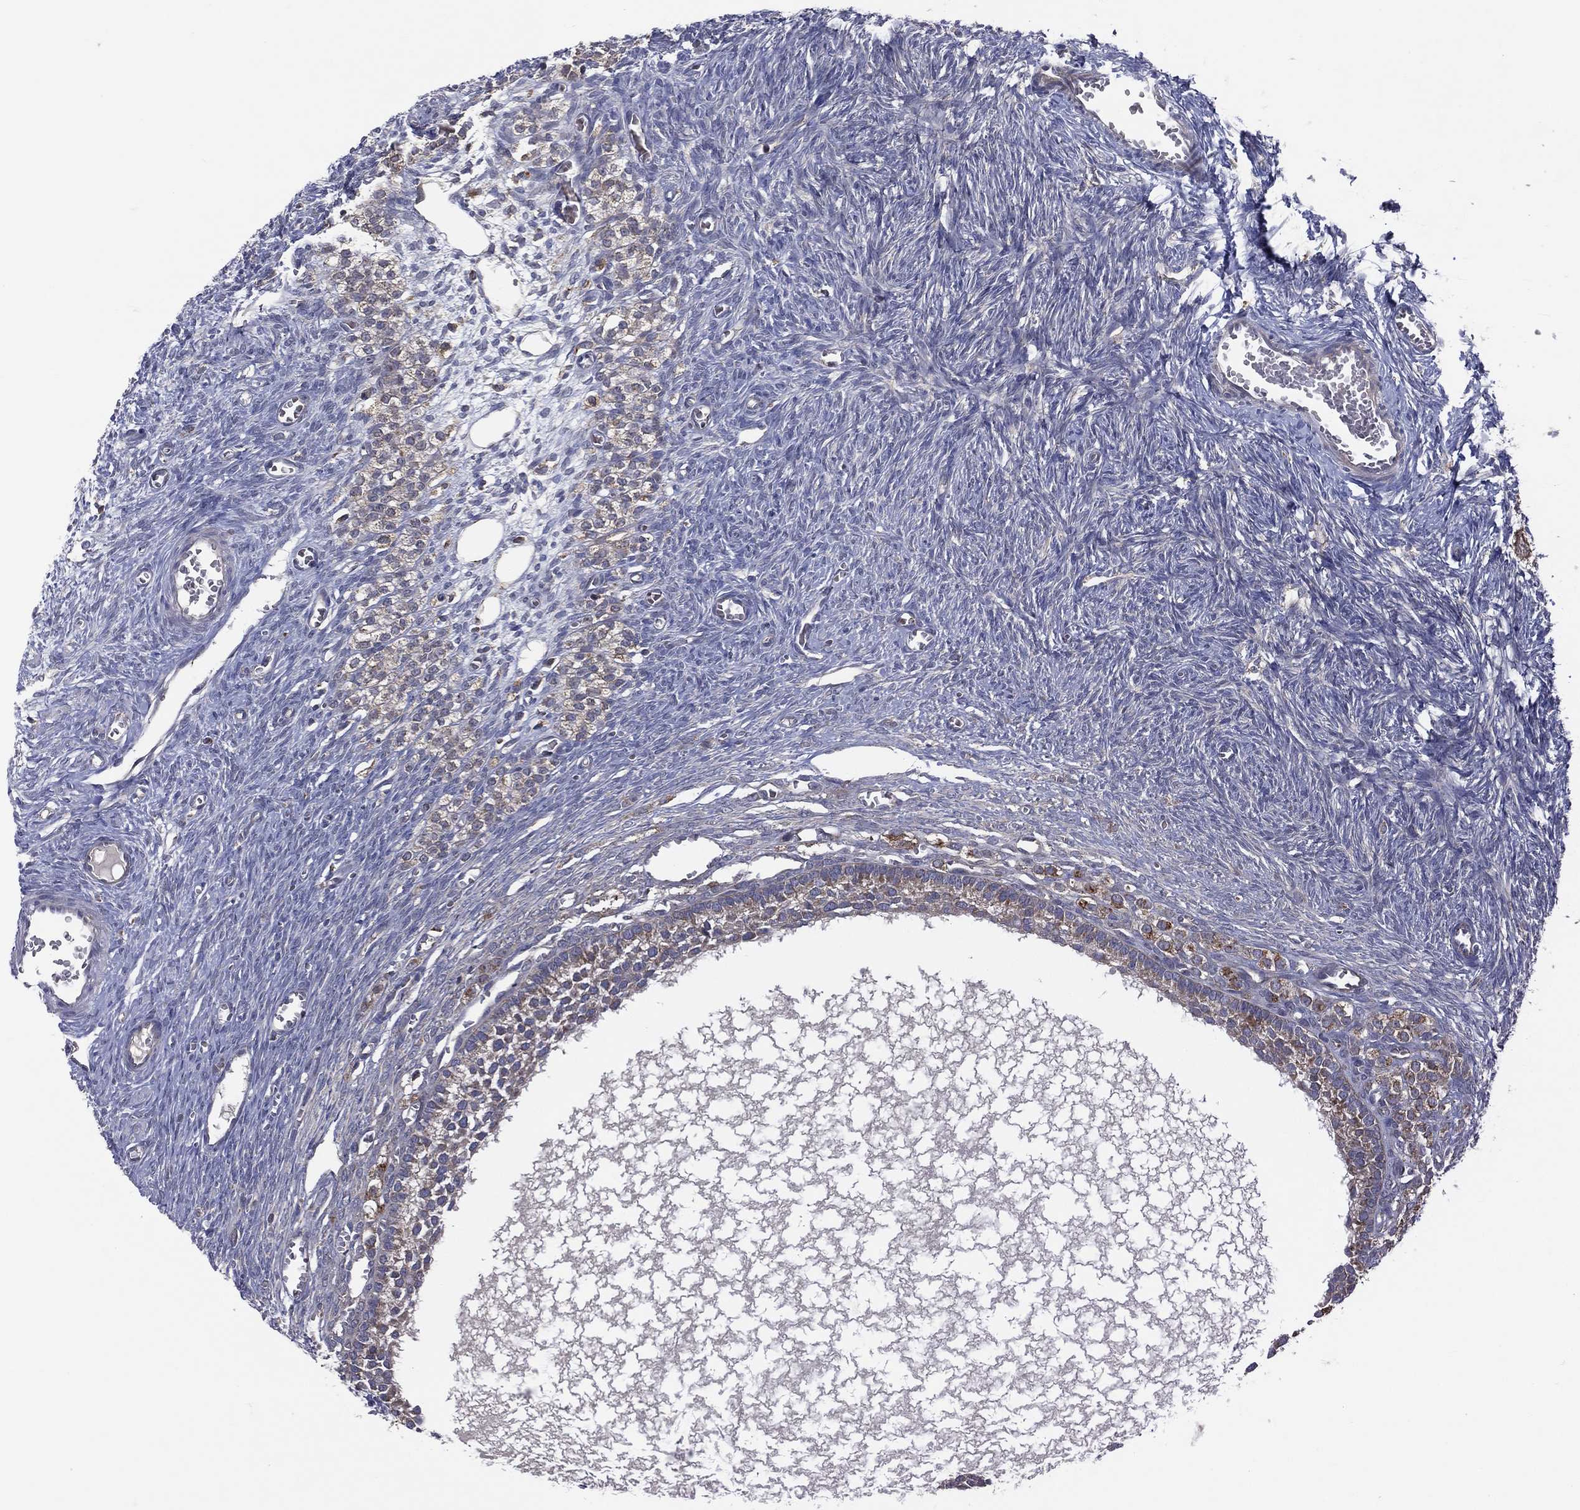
{"staining": {"intensity": "strong", "quantity": "<25%", "location": "cytoplasmic/membranous"}, "tissue": "ovary", "cell_type": "Follicle cells", "image_type": "normal", "snomed": [{"axis": "morphology", "description": "Normal tissue, NOS"}, {"axis": "topography", "description": "Ovary"}], "caption": "An IHC image of benign tissue is shown. Protein staining in brown highlights strong cytoplasmic/membranous positivity in ovary within follicle cells. The protein of interest is shown in brown color, while the nuclei are stained blue.", "gene": "STARD3", "patient": {"sex": "female", "age": 27}}